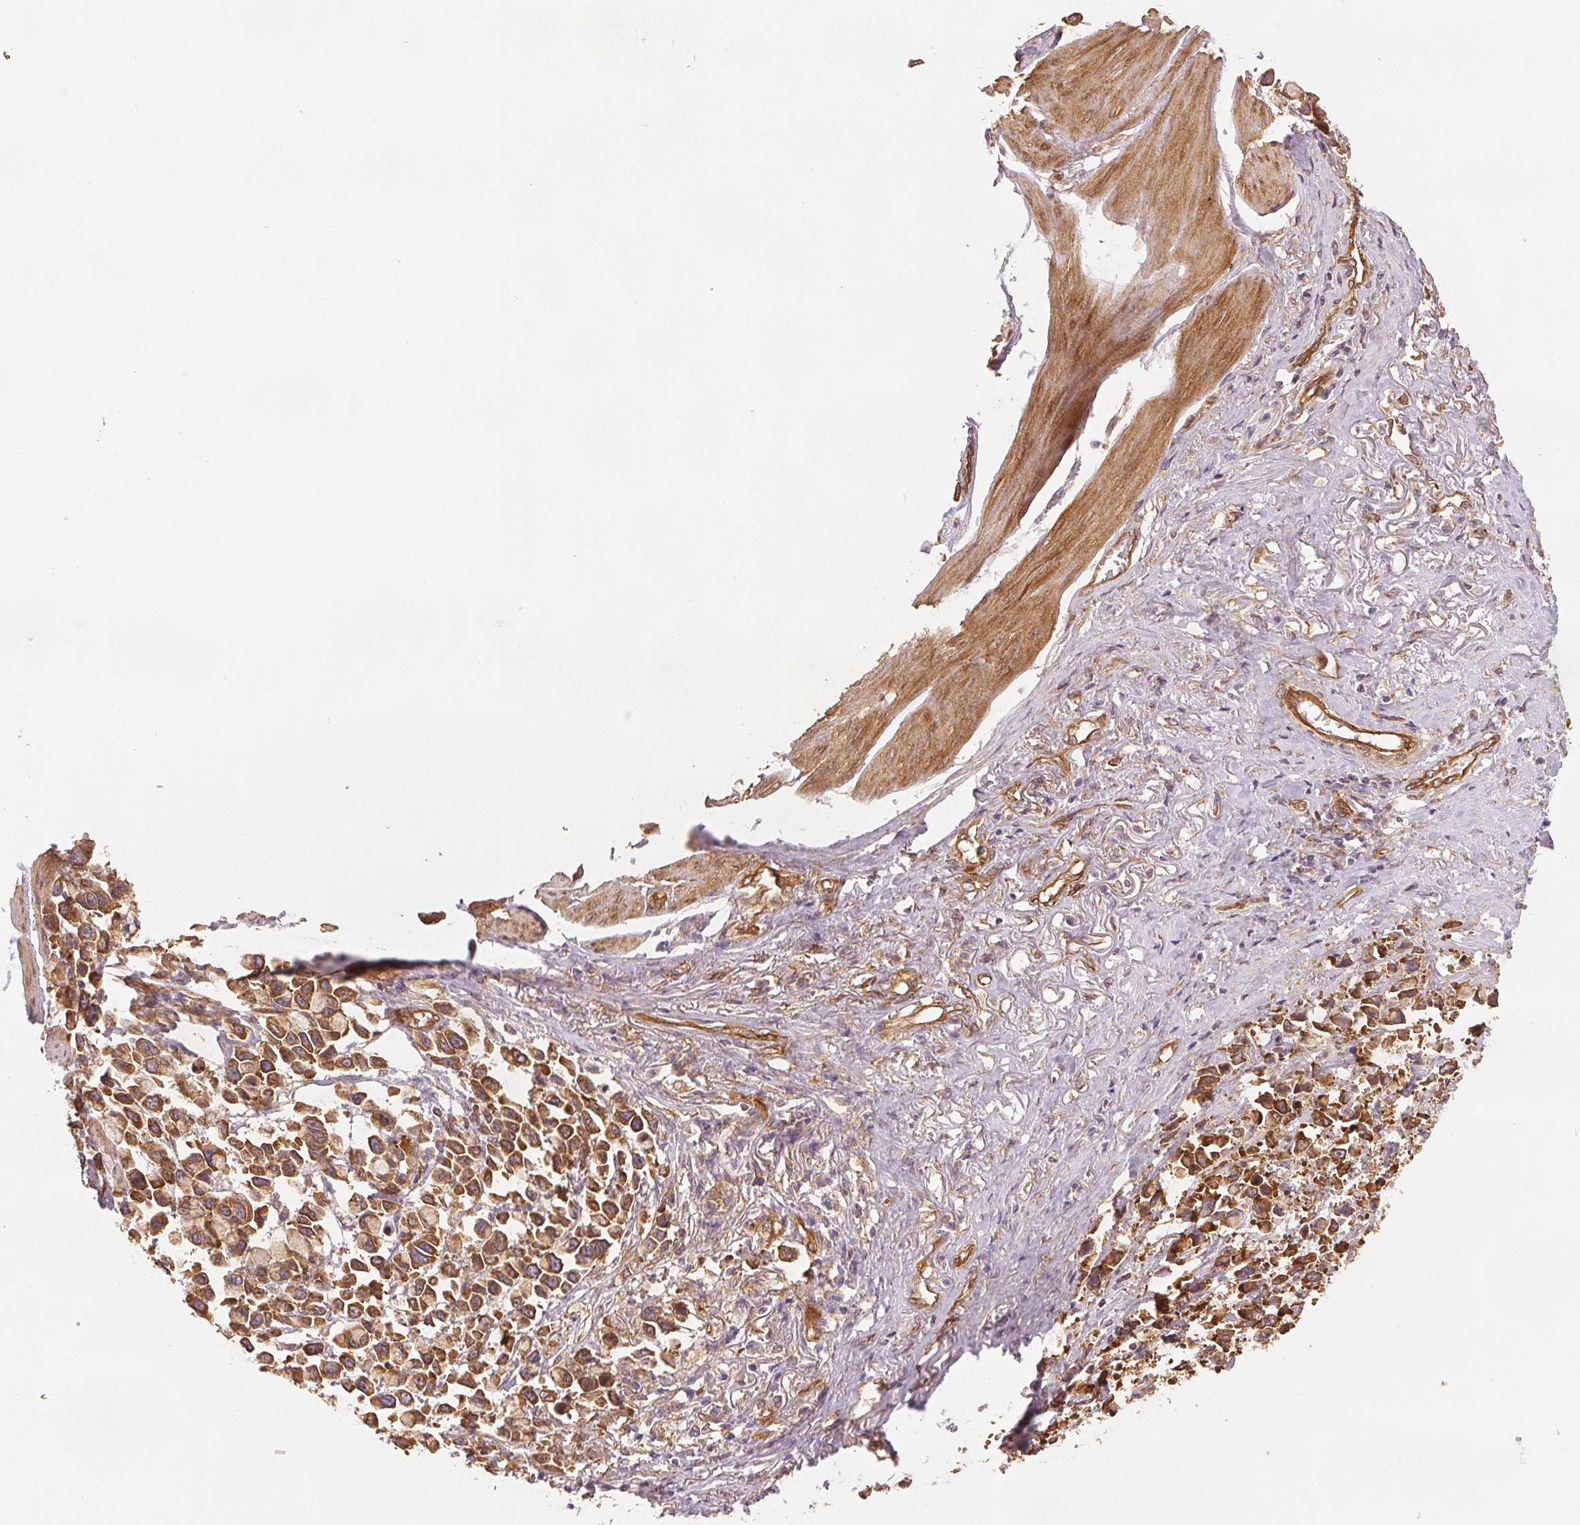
{"staining": {"intensity": "strong", "quantity": ">75%", "location": "cytoplasmic/membranous"}, "tissue": "stomach cancer", "cell_type": "Tumor cells", "image_type": "cancer", "snomed": [{"axis": "morphology", "description": "Adenocarcinoma, NOS"}, {"axis": "topography", "description": "Stomach"}], "caption": "This is an image of IHC staining of stomach cancer (adenocarcinoma), which shows strong staining in the cytoplasmic/membranous of tumor cells.", "gene": "DIAPH2", "patient": {"sex": "female", "age": 81}}